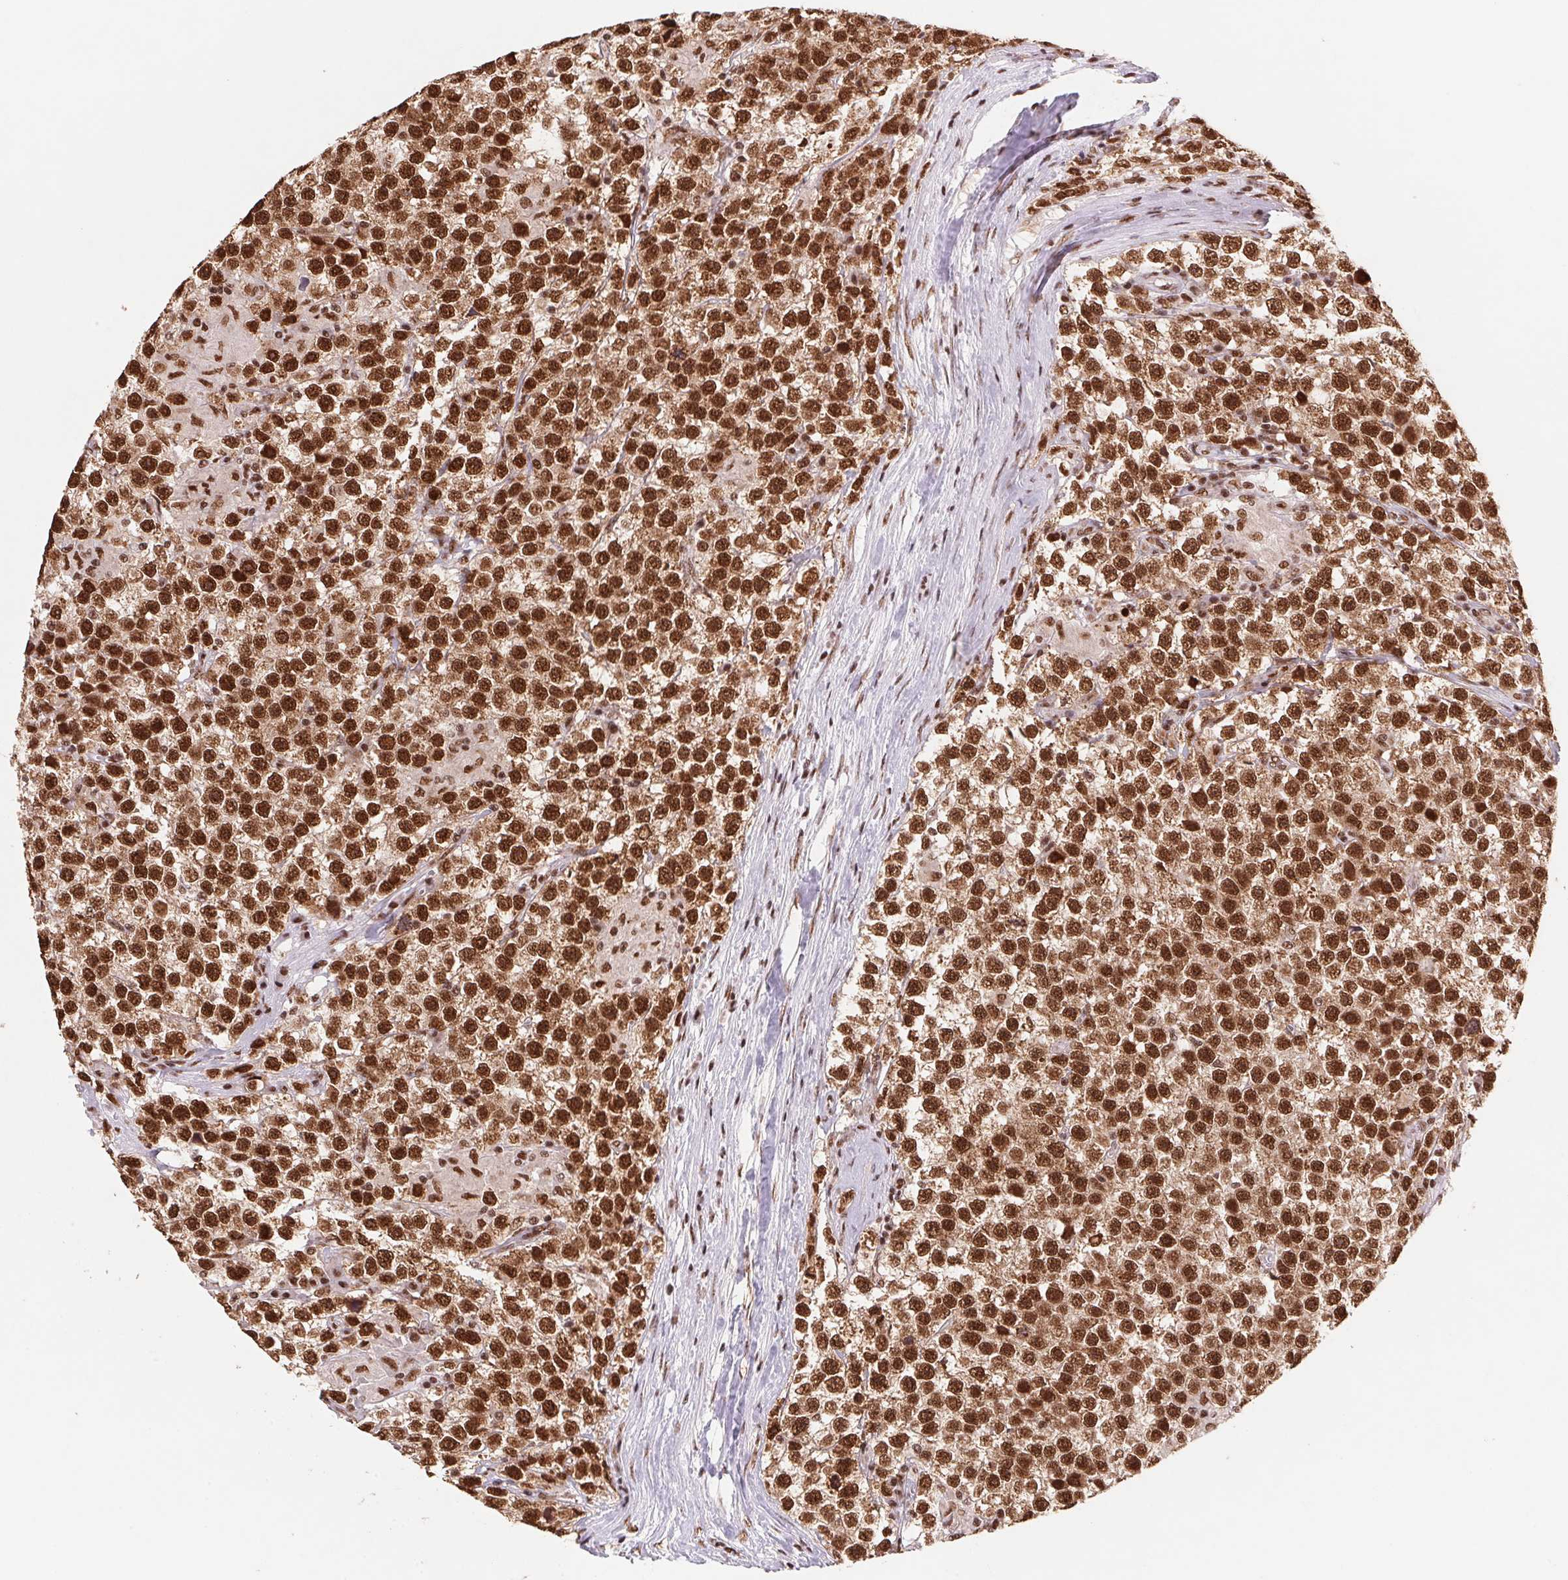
{"staining": {"intensity": "strong", "quantity": ">75%", "location": "nuclear"}, "tissue": "testis cancer", "cell_type": "Tumor cells", "image_type": "cancer", "snomed": [{"axis": "morphology", "description": "Seminoma, NOS"}, {"axis": "topography", "description": "Testis"}], "caption": "Seminoma (testis) tissue exhibits strong nuclear expression in about >75% of tumor cells, visualized by immunohistochemistry. The staining was performed using DAB (3,3'-diaminobenzidine), with brown indicating positive protein expression. Nuclei are stained blue with hematoxylin.", "gene": "SNRPG", "patient": {"sex": "male", "age": 31}}